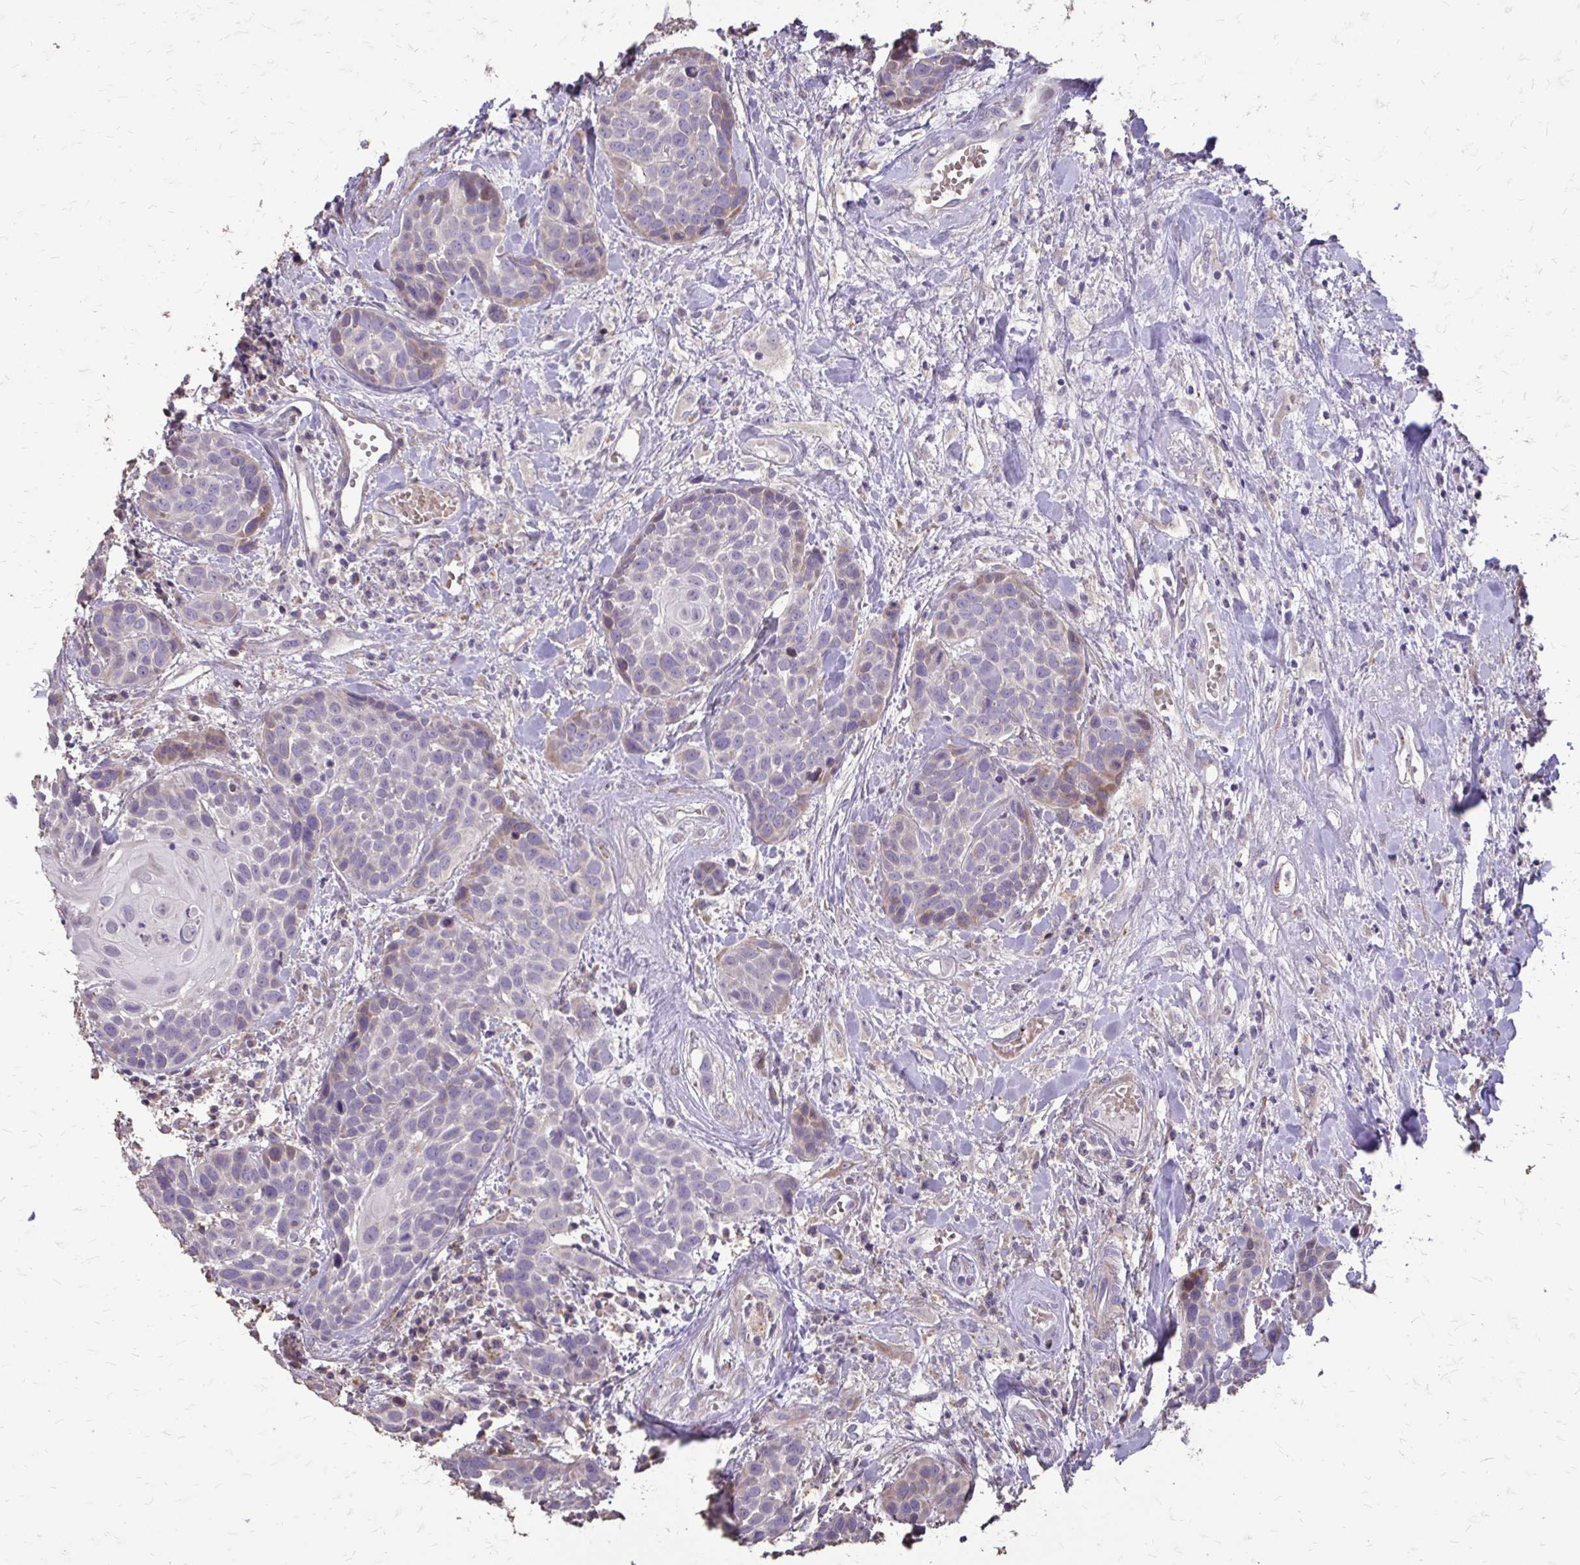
{"staining": {"intensity": "weak", "quantity": "<25%", "location": "cytoplasmic/membranous"}, "tissue": "head and neck cancer", "cell_type": "Tumor cells", "image_type": "cancer", "snomed": [{"axis": "morphology", "description": "Squamous cell carcinoma, NOS"}, {"axis": "topography", "description": "Head-Neck"}], "caption": "Tumor cells are negative for protein expression in human head and neck cancer.", "gene": "MYORG", "patient": {"sex": "female", "age": 50}}